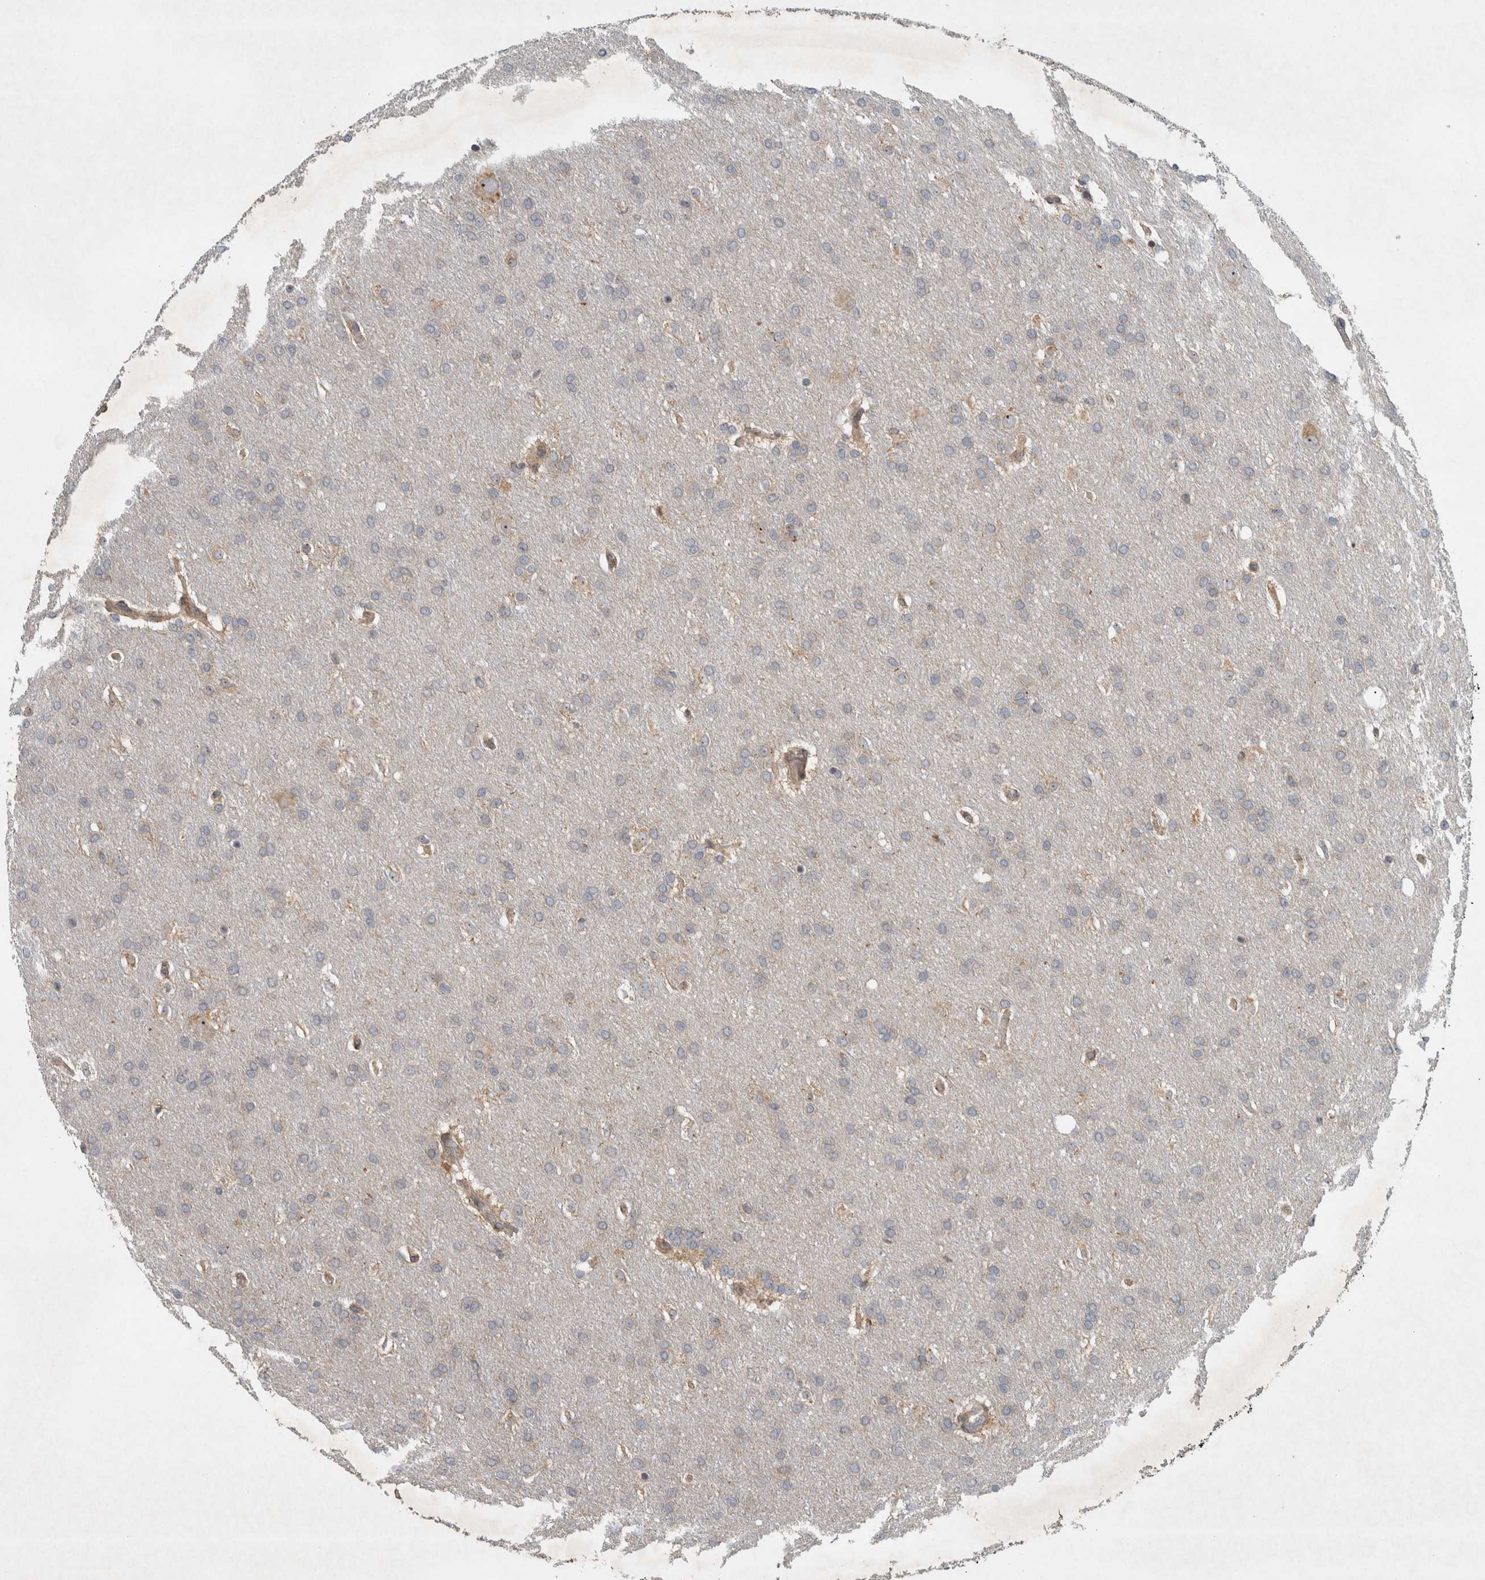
{"staining": {"intensity": "negative", "quantity": "none", "location": "none"}, "tissue": "glioma", "cell_type": "Tumor cells", "image_type": "cancer", "snomed": [{"axis": "morphology", "description": "Glioma, malignant, Low grade"}, {"axis": "topography", "description": "Brain"}], "caption": "A micrograph of human glioma is negative for staining in tumor cells.", "gene": "GPR137B", "patient": {"sex": "female", "age": 37}}